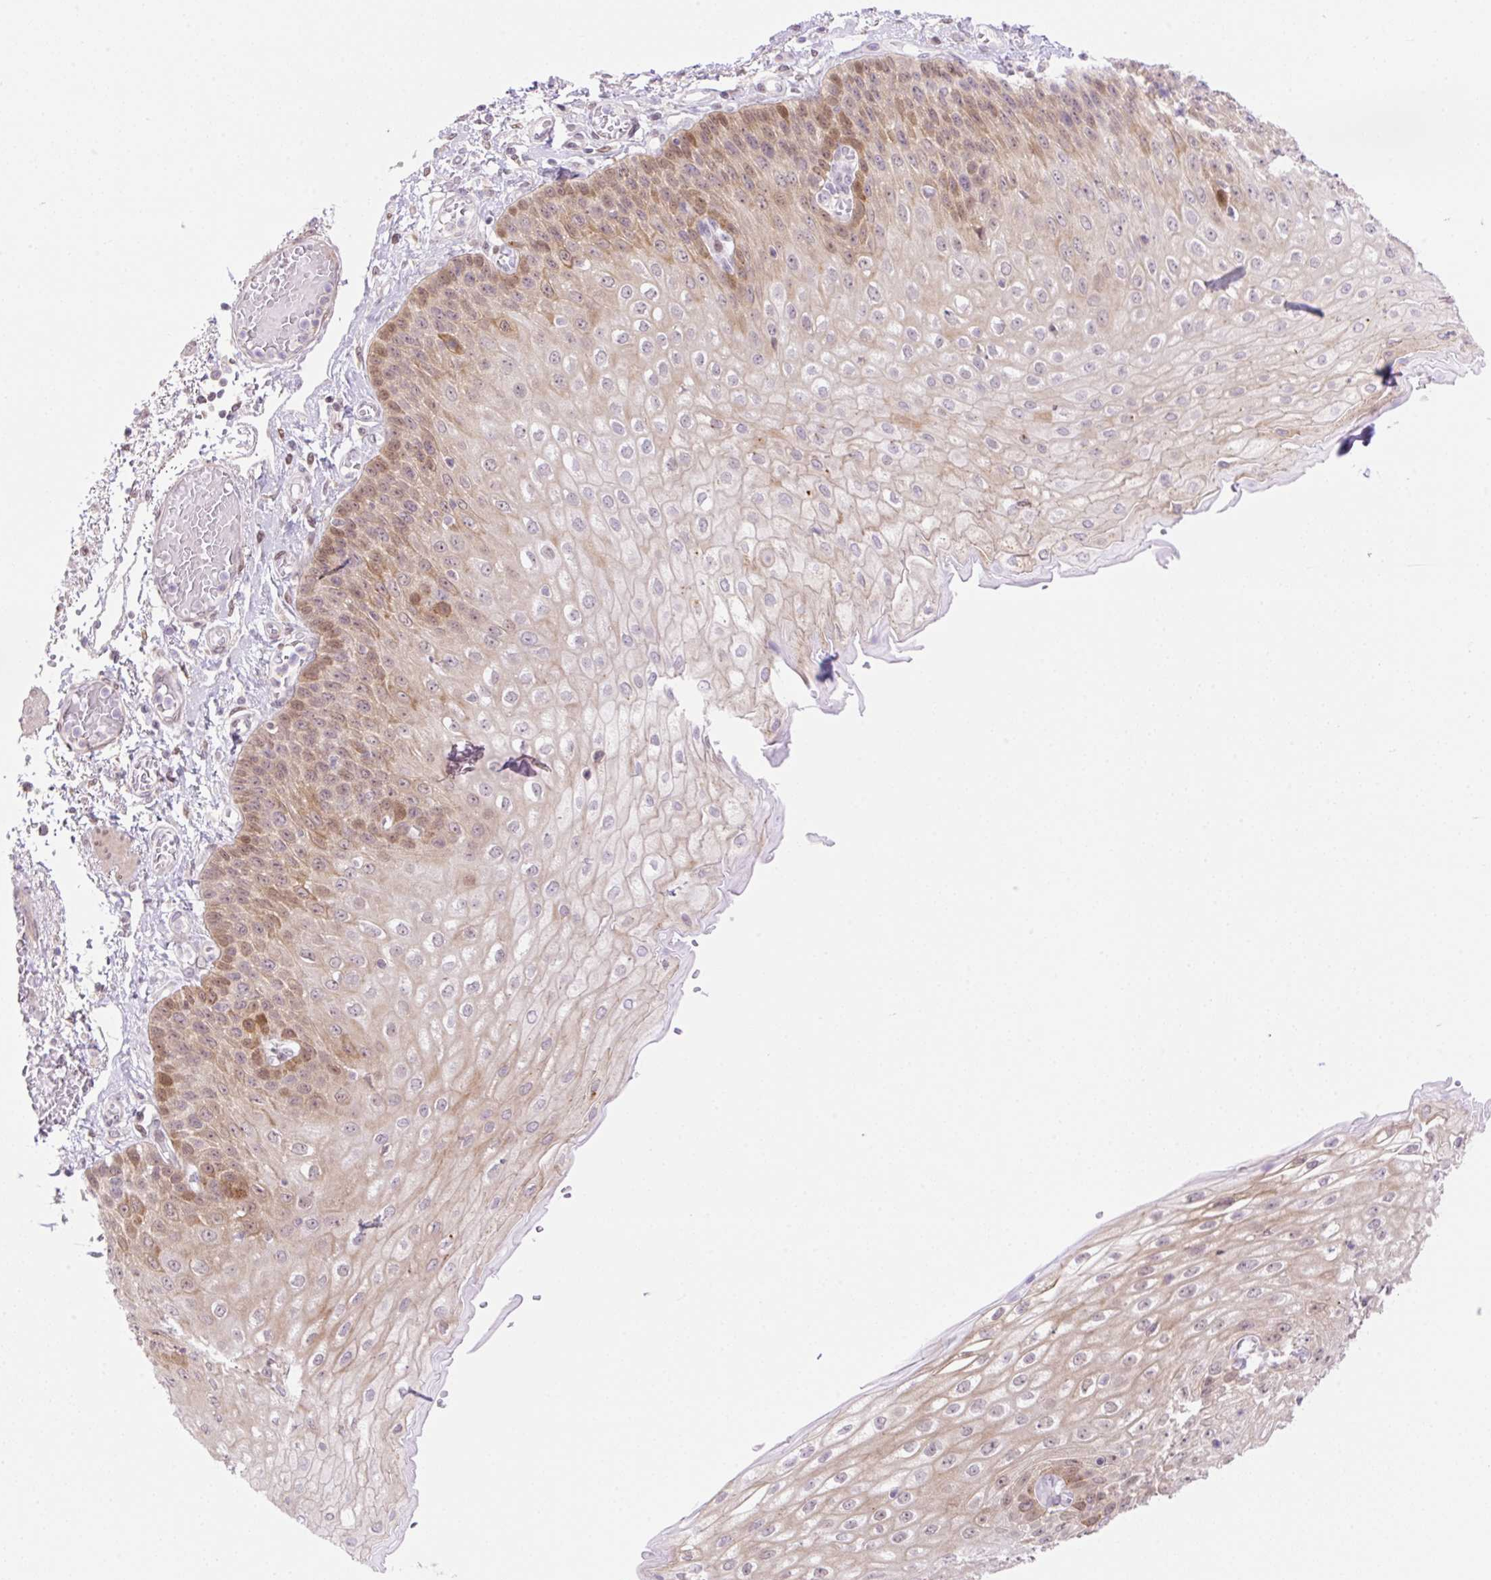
{"staining": {"intensity": "moderate", "quantity": "25%-75%", "location": "cytoplasmic/membranous,nuclear"}, "tissue": "esophagus", "cell_type": "Squamous epithelial cells", "image_type": "normal", "snomed": [{"axis": "morphology", "description": "Normal tissue, NOS"}, {"axis": "morphology", "description": "Adenocarcinoma, NOS"}, {"axis": "topography", "description": "Esophagus"}], "caption": "The photomicrograph demonstrates a brown stain indicating the presence of a protein in the cytoplasmic/membranous,nuclear of squamous epithelial cells in esophagus. The staining was performed using DAB (3,3'-diaminobenzidine) to visualize the protein expression in brown, while the nuclei were stained in blue with hematoxylin (Magnification: 20x).", "gene": "ENSG00000264668", "patient": {"sex": "male", "age": 81}}